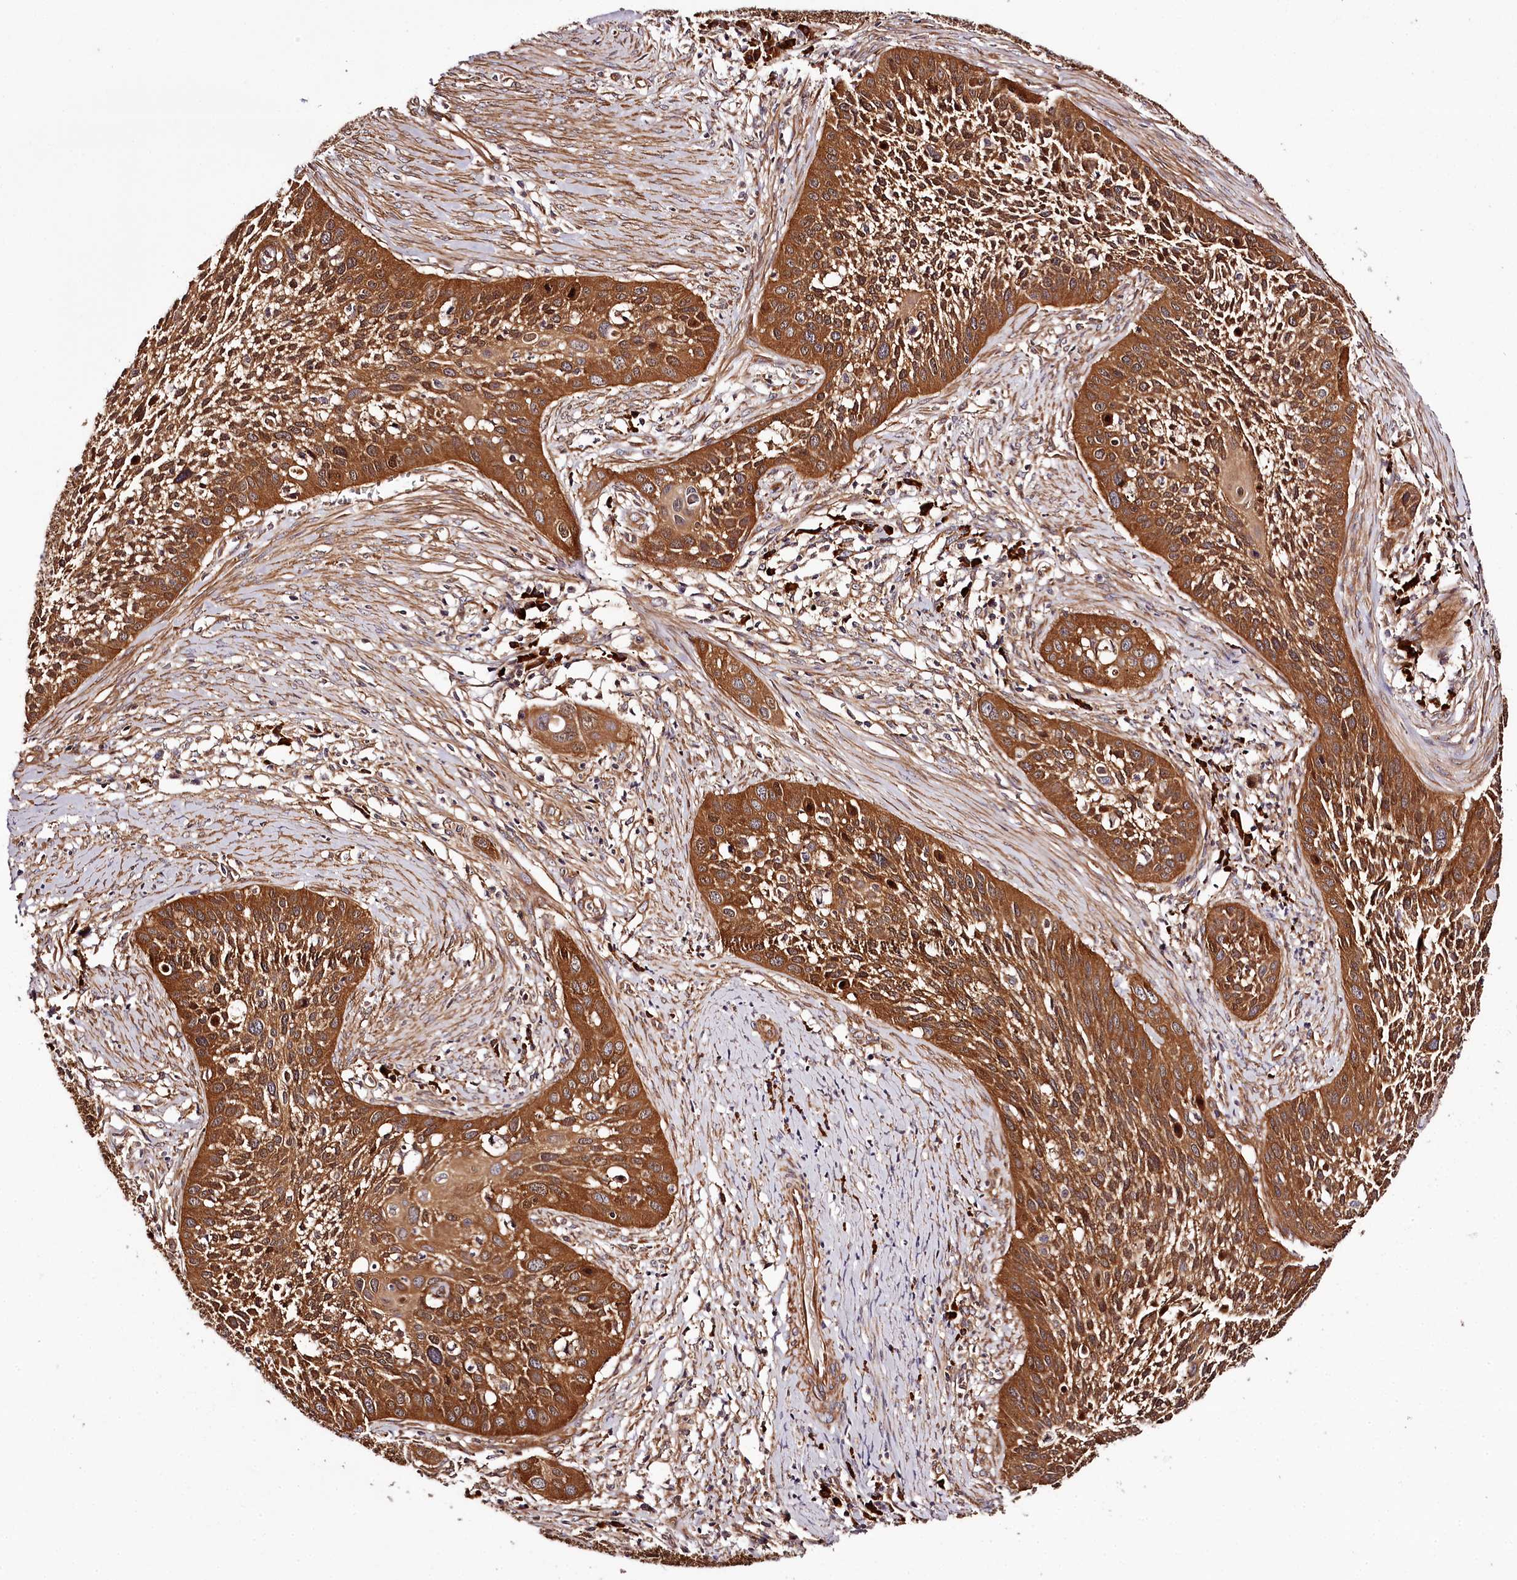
{"staining": {"intensity": "strong", "quantity": ">75%", "location": "cytoplasmic/membranous"}, "tissue": "cervical cancer", "cell_type": "Tumor cells", "image_type": "cancer", "snomed": [{"axis": "morphology", "description": "Squamous cell carcinoma, NOS"}, {"axis": "topography", "description": "Cervix"}], "caption": "This is an image of immunohistochemistry (IHC) staining of squamous cell carcinoma (cervical), which shows strong staining in the cytoplasmic/membranous of tumor cells.", "gene": "TARS1", "patient": {"sex": "female", "age": 34}}